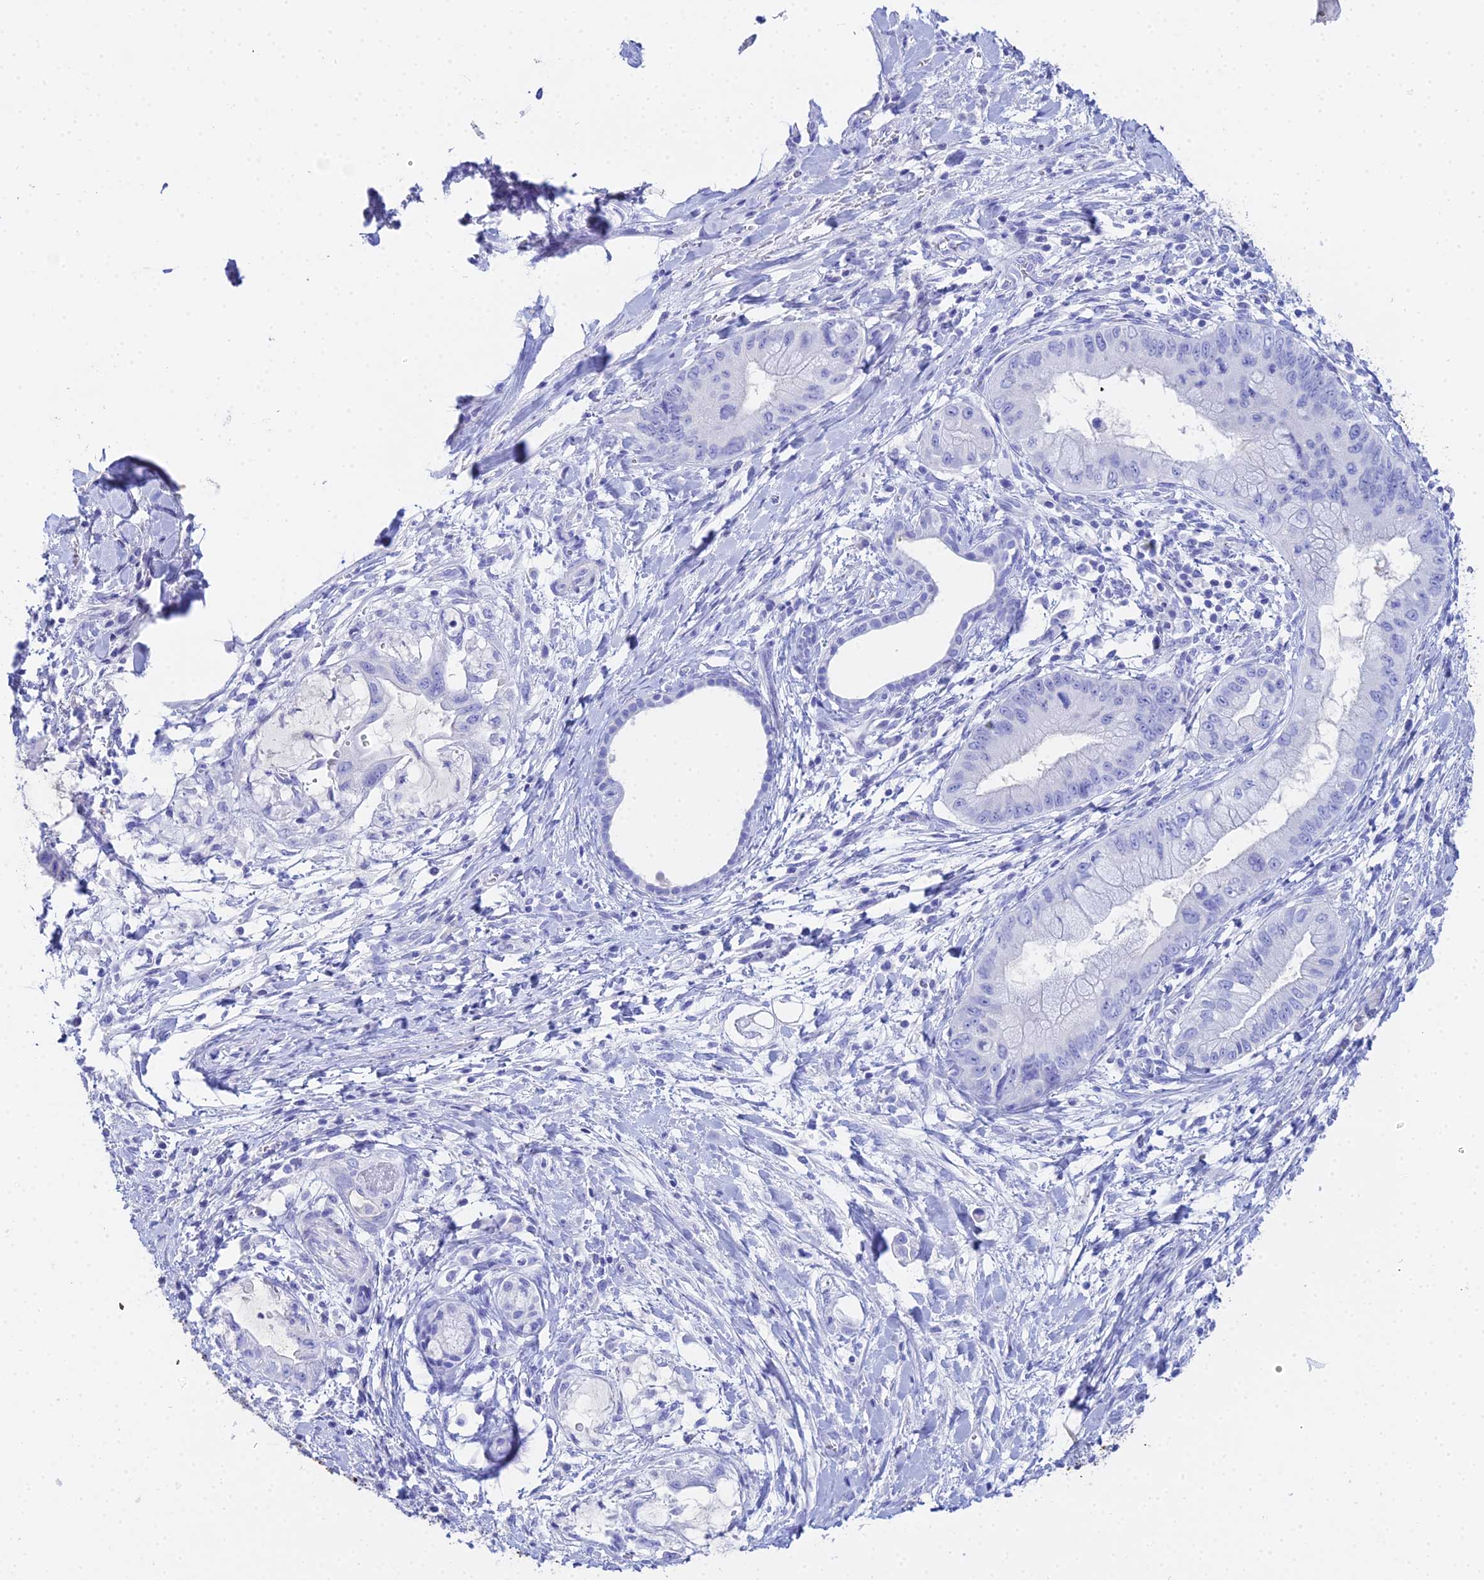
{"staining": {"intensity": "negative", "quantity": "none", "location": "none"}, "tissue": "pancreatic cancer", "cell_type": "Tumor cells", "image_type": "cancer", "snomed": [{"axis": "morphology", "description": "Adenocarcinoma, NOS"}, {"axis": "topography", "description": "Pancreas"}], "caption": "The IHC micrograph has no significant expression in tumor cells of adenocarcinoma (pancreatic) tissue.", "gene": "CELA3A", "patient": {"sex": "male", "age": 48}}